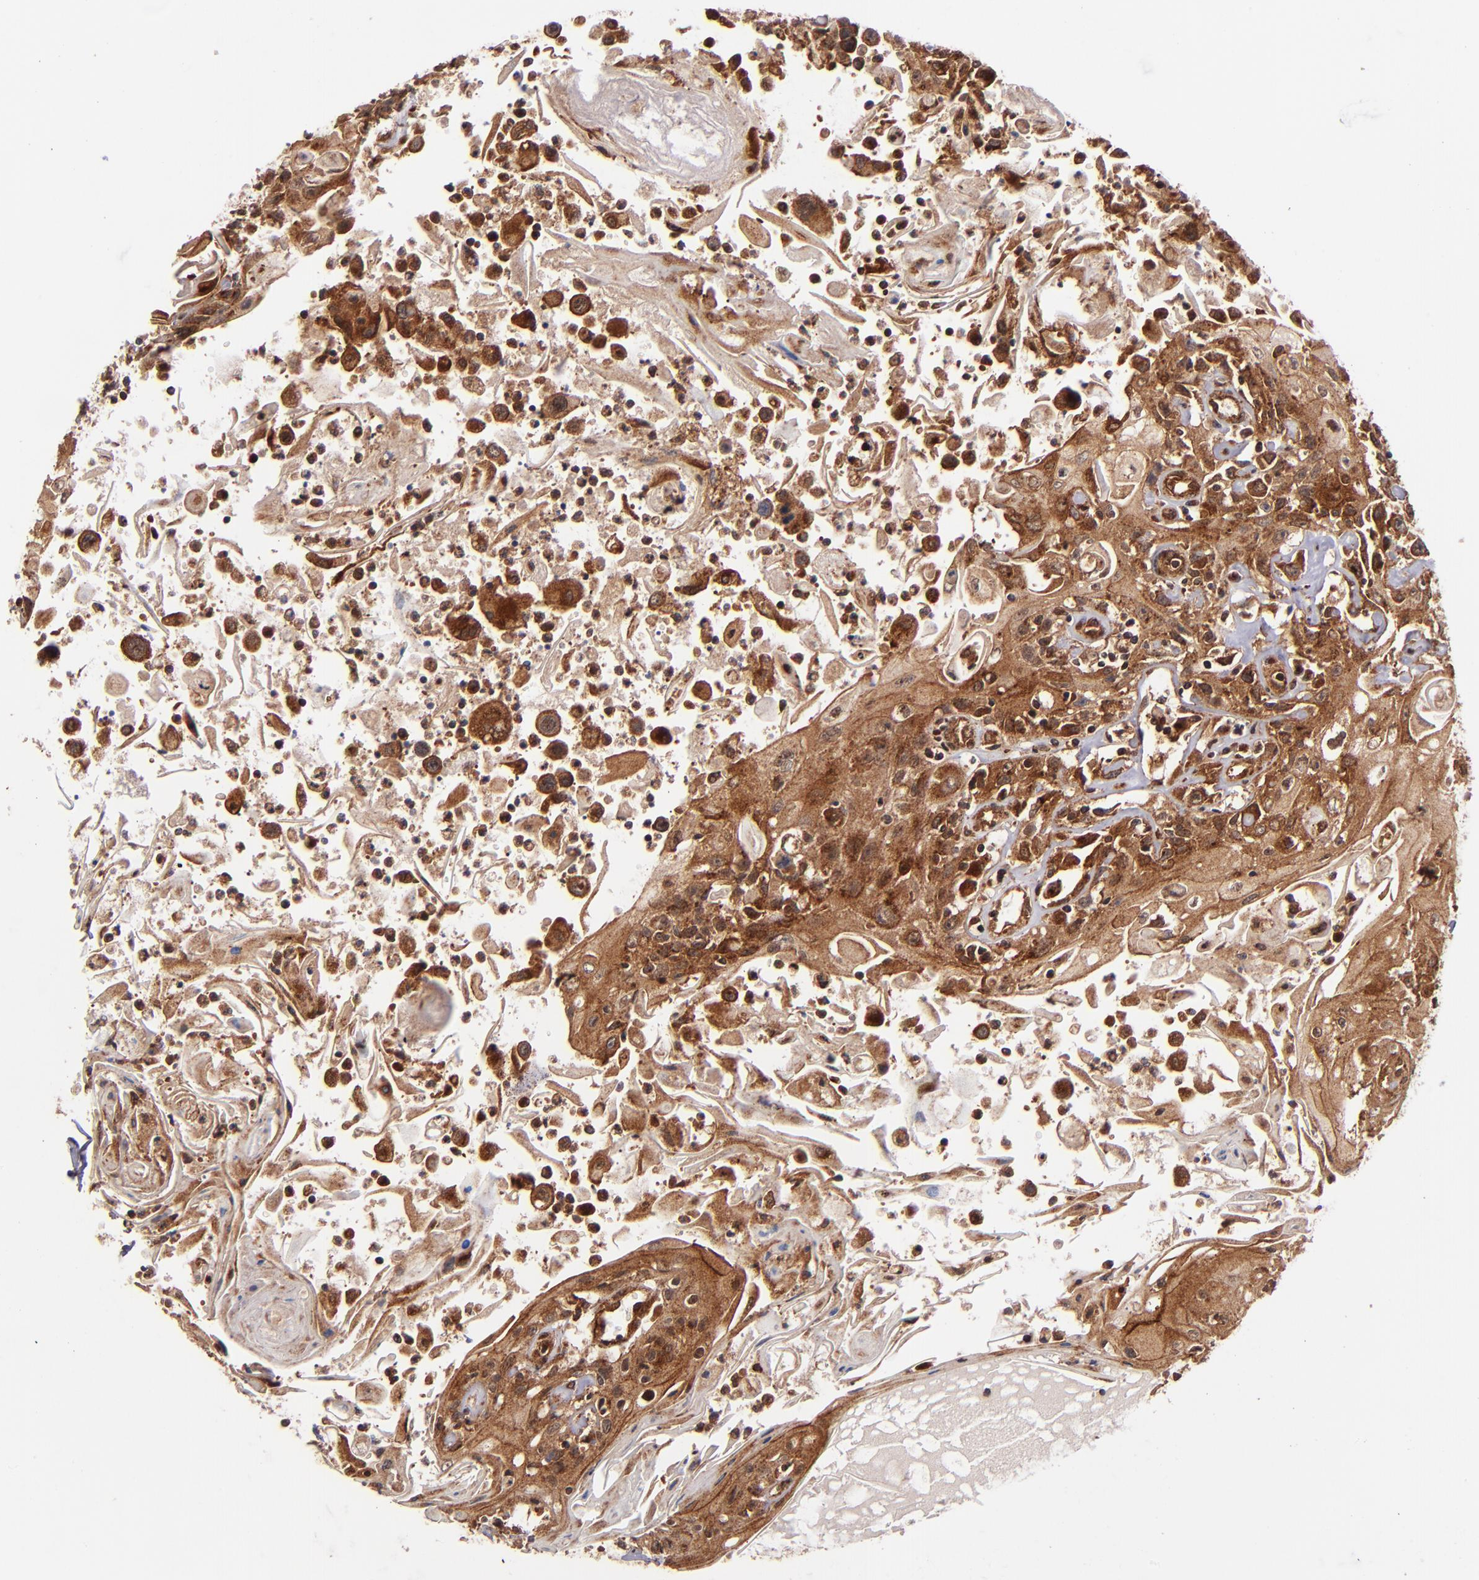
{"staining": {"intensity": "strong", "quantity": ">75%", "location": "cytoplasmic/membranous"}, "tissue": "head and neck cancer", "cell_type": "Tumor cells", "image_type": "cancer", "snomed": [{"axis": "morphology", "description": "Squamous cell carcinoma, NOS"}, {"axis": "topography", "description": "Oral tissue"}, {"axis": "topography", "description": "Head-Neck"}], "caption": "Head and neck squamous cell carcinoma stained for a protein demonstrates strong cytoplasmic/membranous positivity in tumor cells.", "gene": "STX8", "patient": {"sex": "female", "age": 76}}